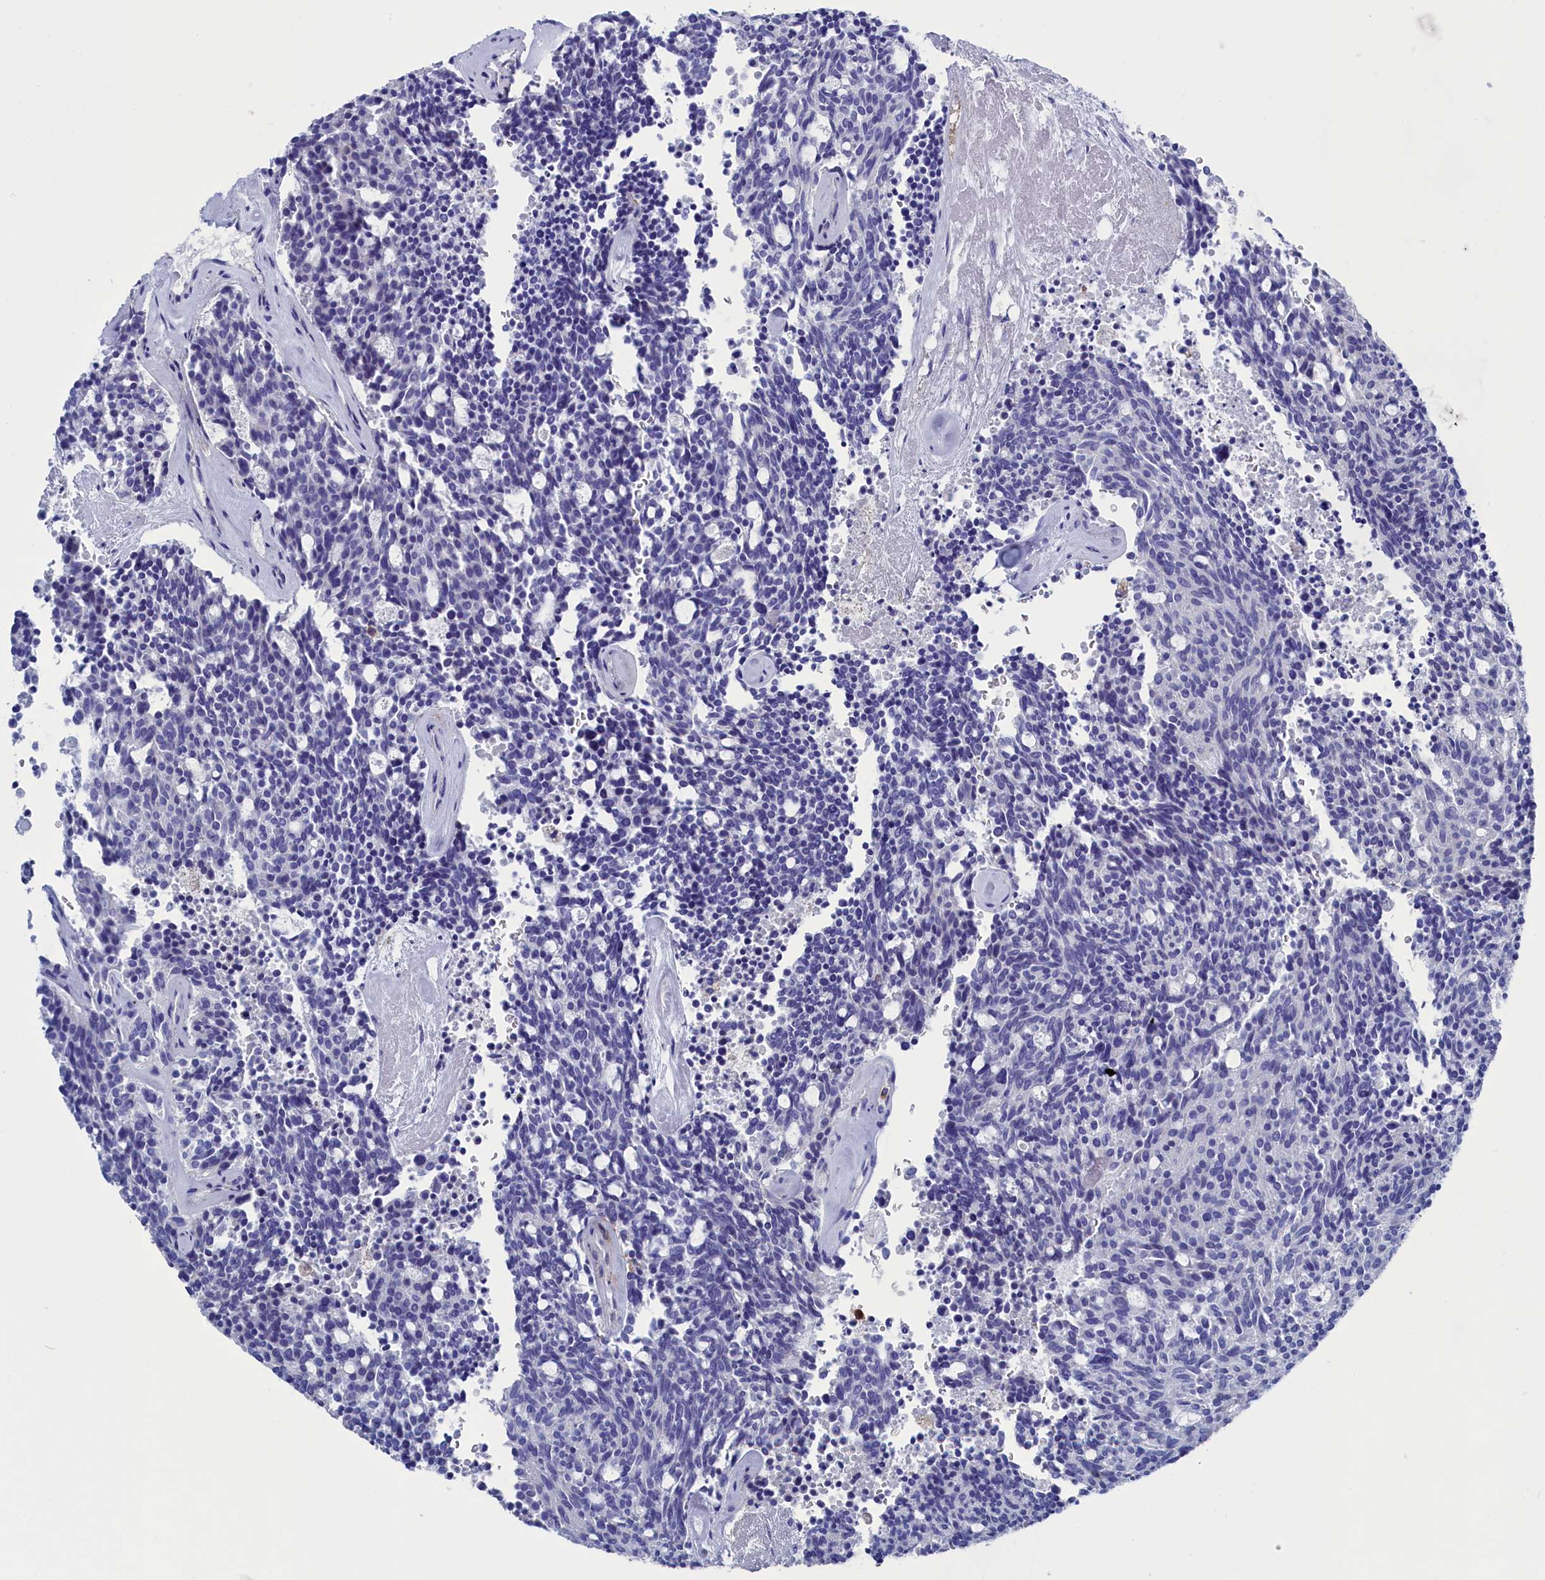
{"staining": {"intensity": "negative", "quantity": "none", "location": "none"}, "tissue": "carcinoid", "cell_type": "Tumor cells", "image_type": "cancer", "snomed": [{"axis": "morphology", "description": "Carcinoid, malignant, NOS"}, {"axis": "topography", "description": "Pancreas"}], "caption": "Tumor cells show no significant protein staining in carcinoid (malignant).", "gene": "TYROBP", "patient": {"sex": "female", "age": 54}}